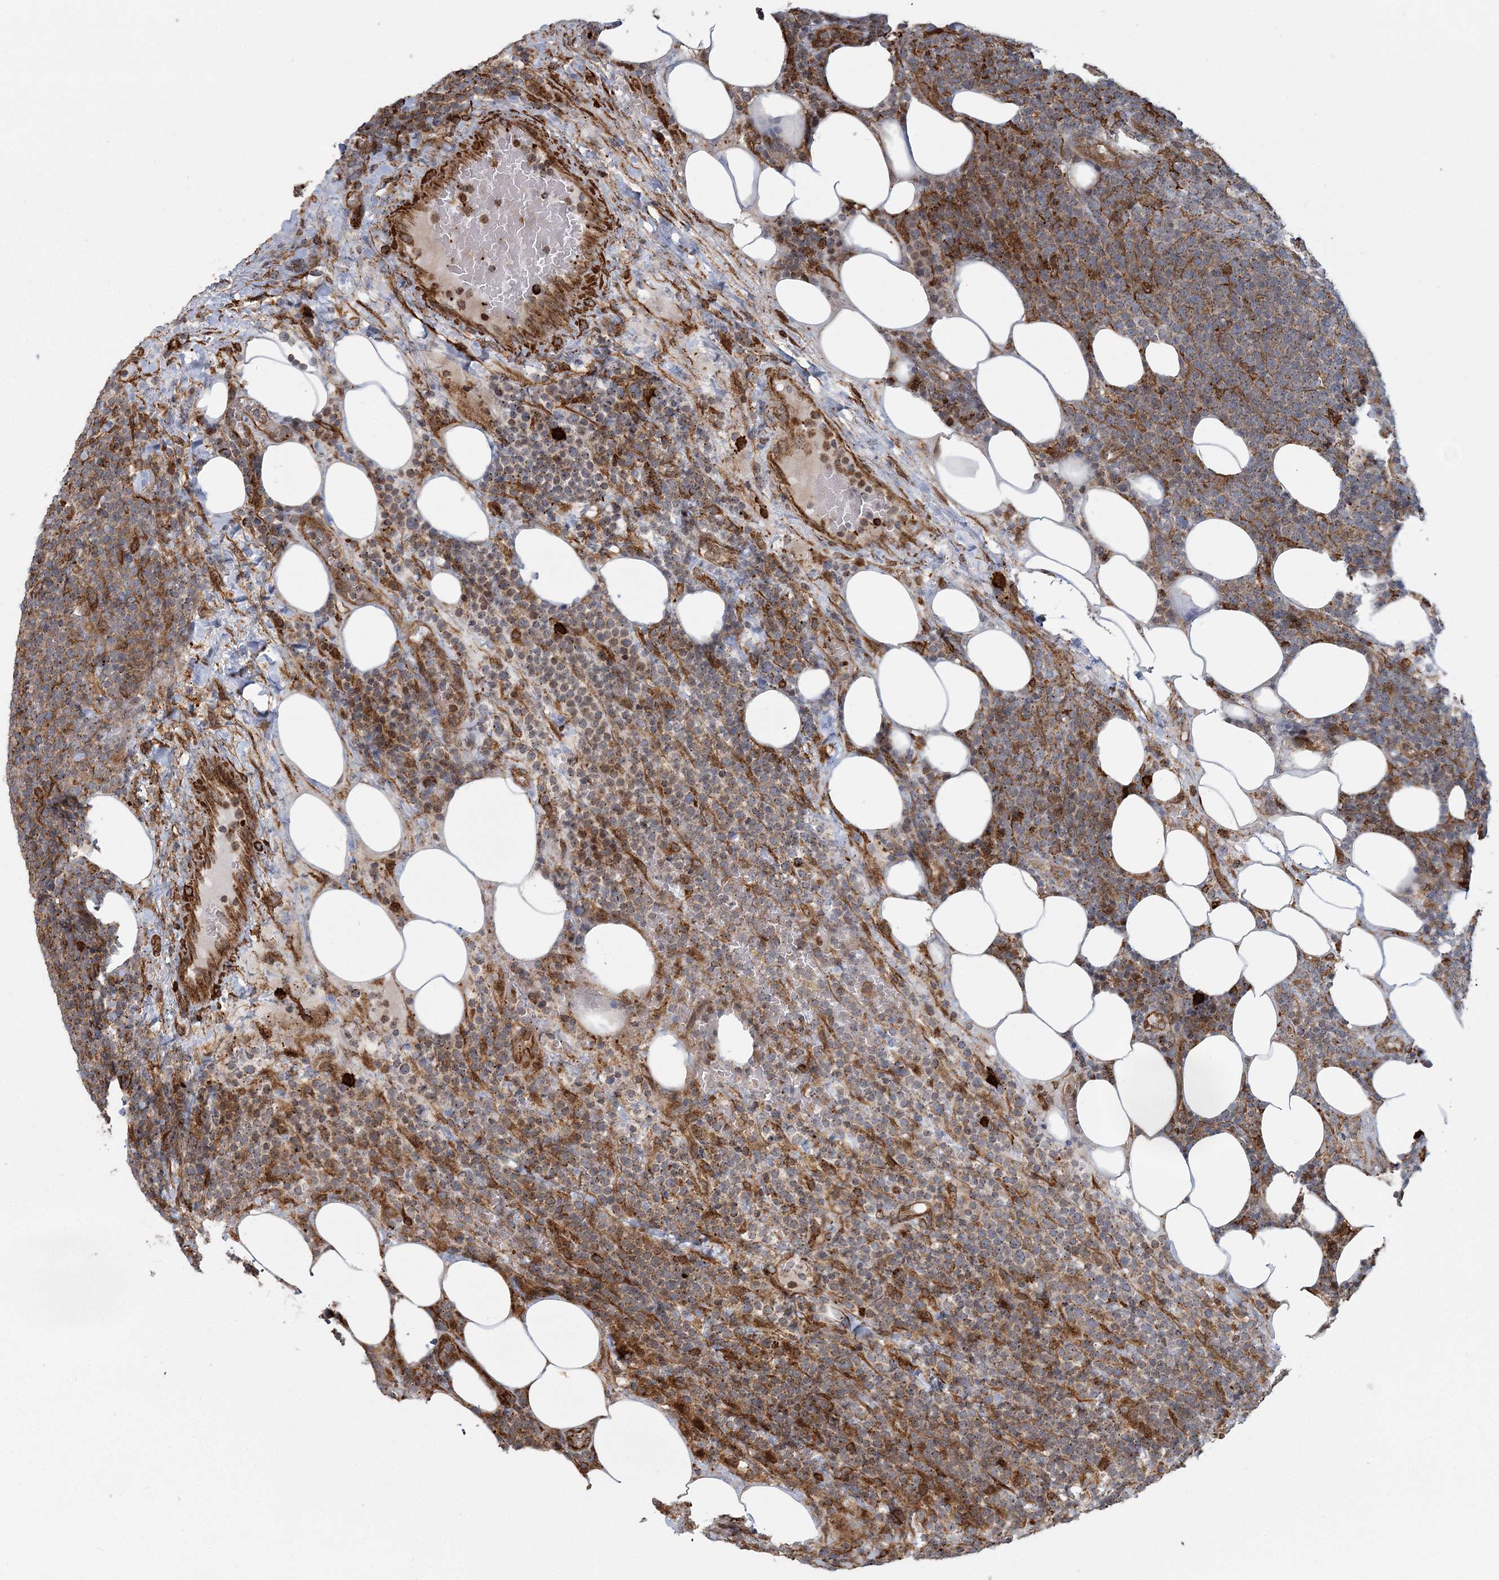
{"staining": {"intensity": "moderate", "quantity": "25%-75%", "location": "cytoplasmic/membranous"}, "tissue": "lymphoma", "cell_type": "Tumor cells", "image_type": "cancer", "snomed": [{"axis": "morphology", "description": "Malignant lymphoma, non-Hodgkin's type, High grade"}, {"axis": "topography", "description": "Lymph node"}], "caption": "Human malignant lymphoma, non-Hodgkin's type (high-grade) stained with a protein marker demonstrates moderate staining in tumor cells.", "gene": "TRAF3IP2", "patient": {"sex": "male", "age": 61}}